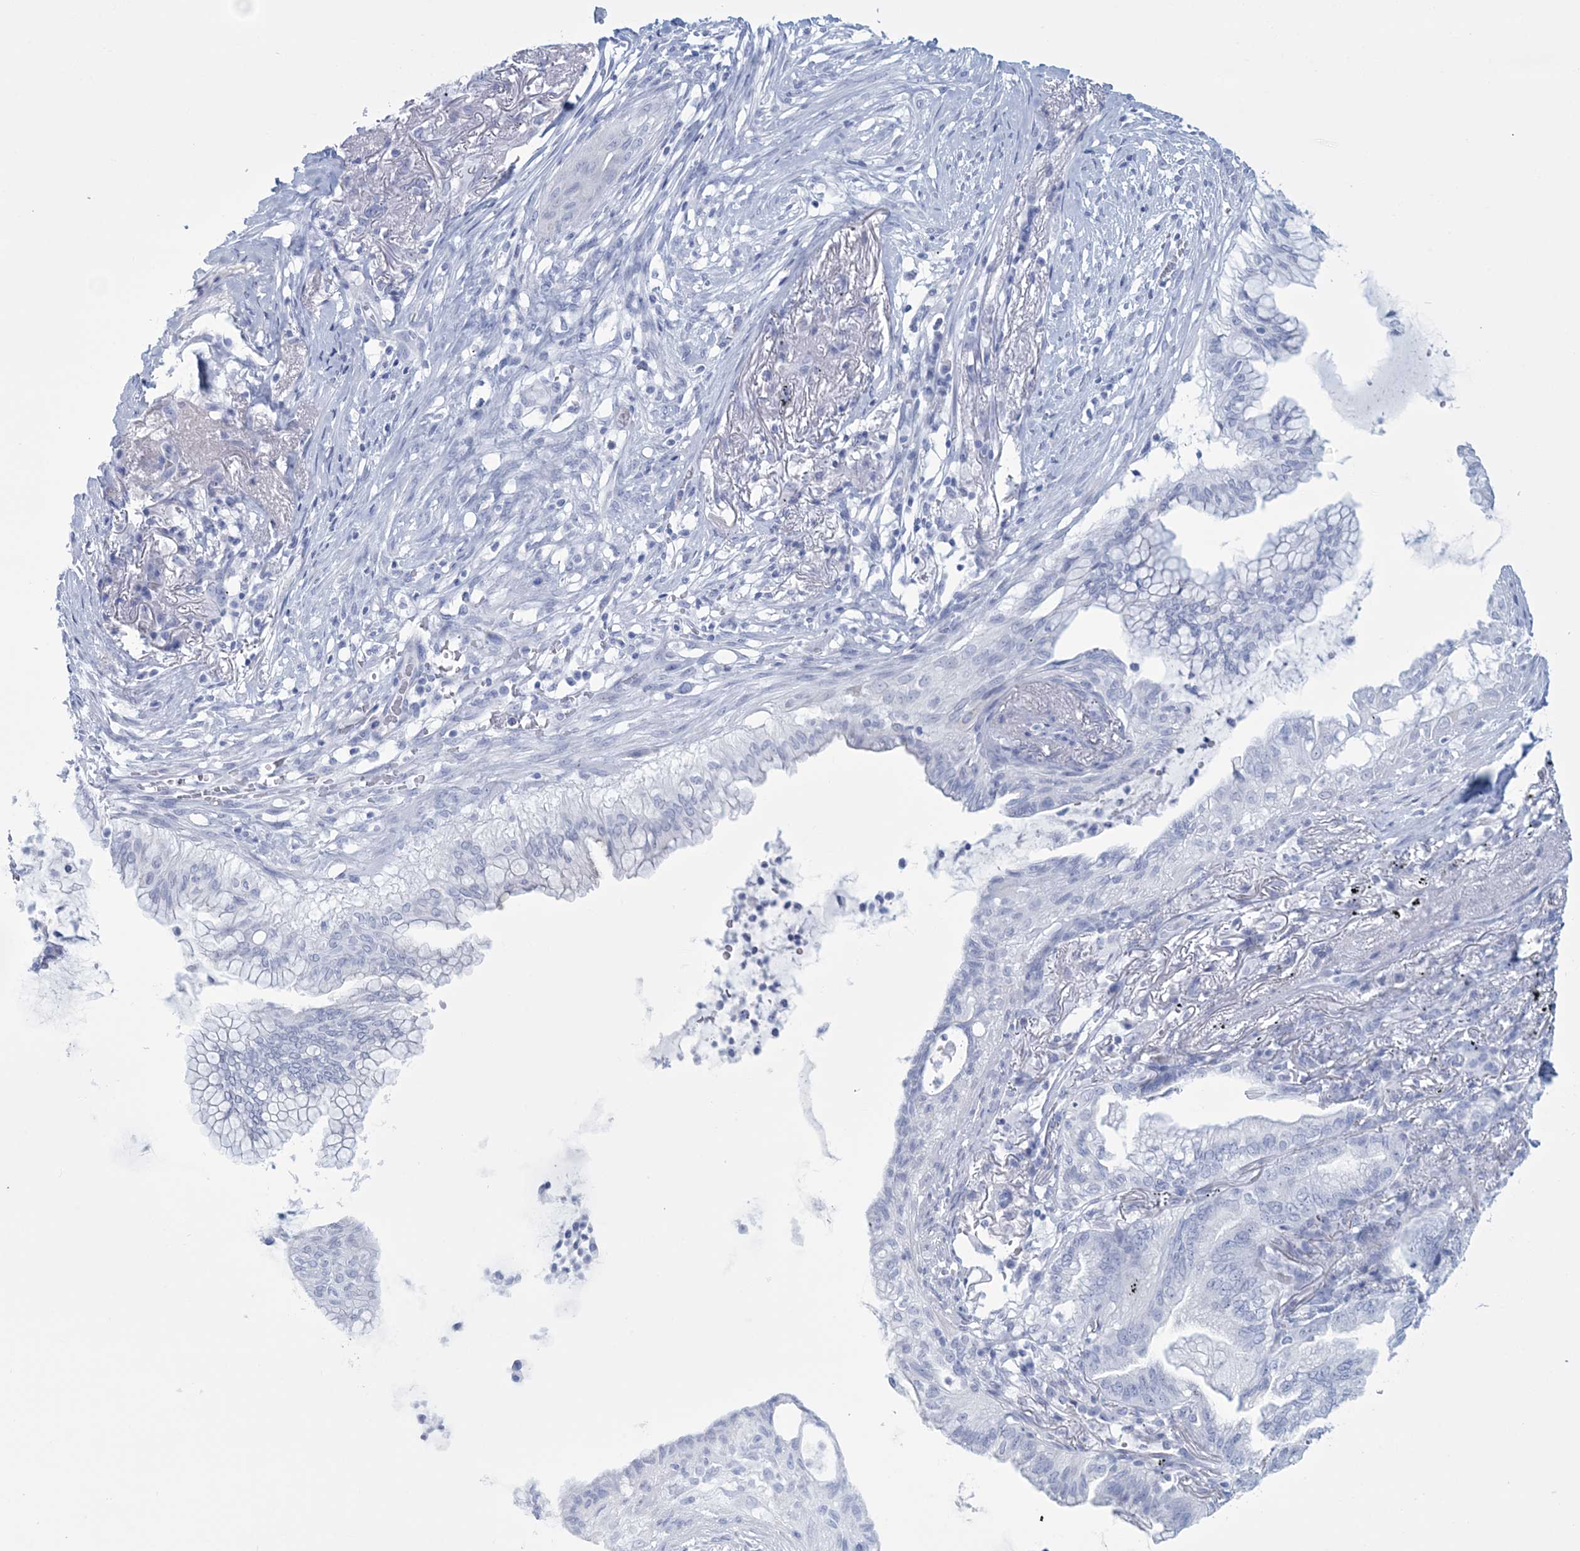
{"staining": {"intensity": "negative", "quantity": "none", "location": "none"}, "tissue": "lung cancer", "cell_type": "Tumor cells", "image_type": "cancer", "snomed": [{"axis": "morphology", "description": "Adenocarcinoma, NOS"}, {"axis": "topography", "description": "Lung"}], "caption": "Immunohistochemical staining of human adenocarcinoma (lung) reveals no significant positivity in tumor cells.", "gene": "DPCD", "patient": {"sex": "female", "age": 70}}